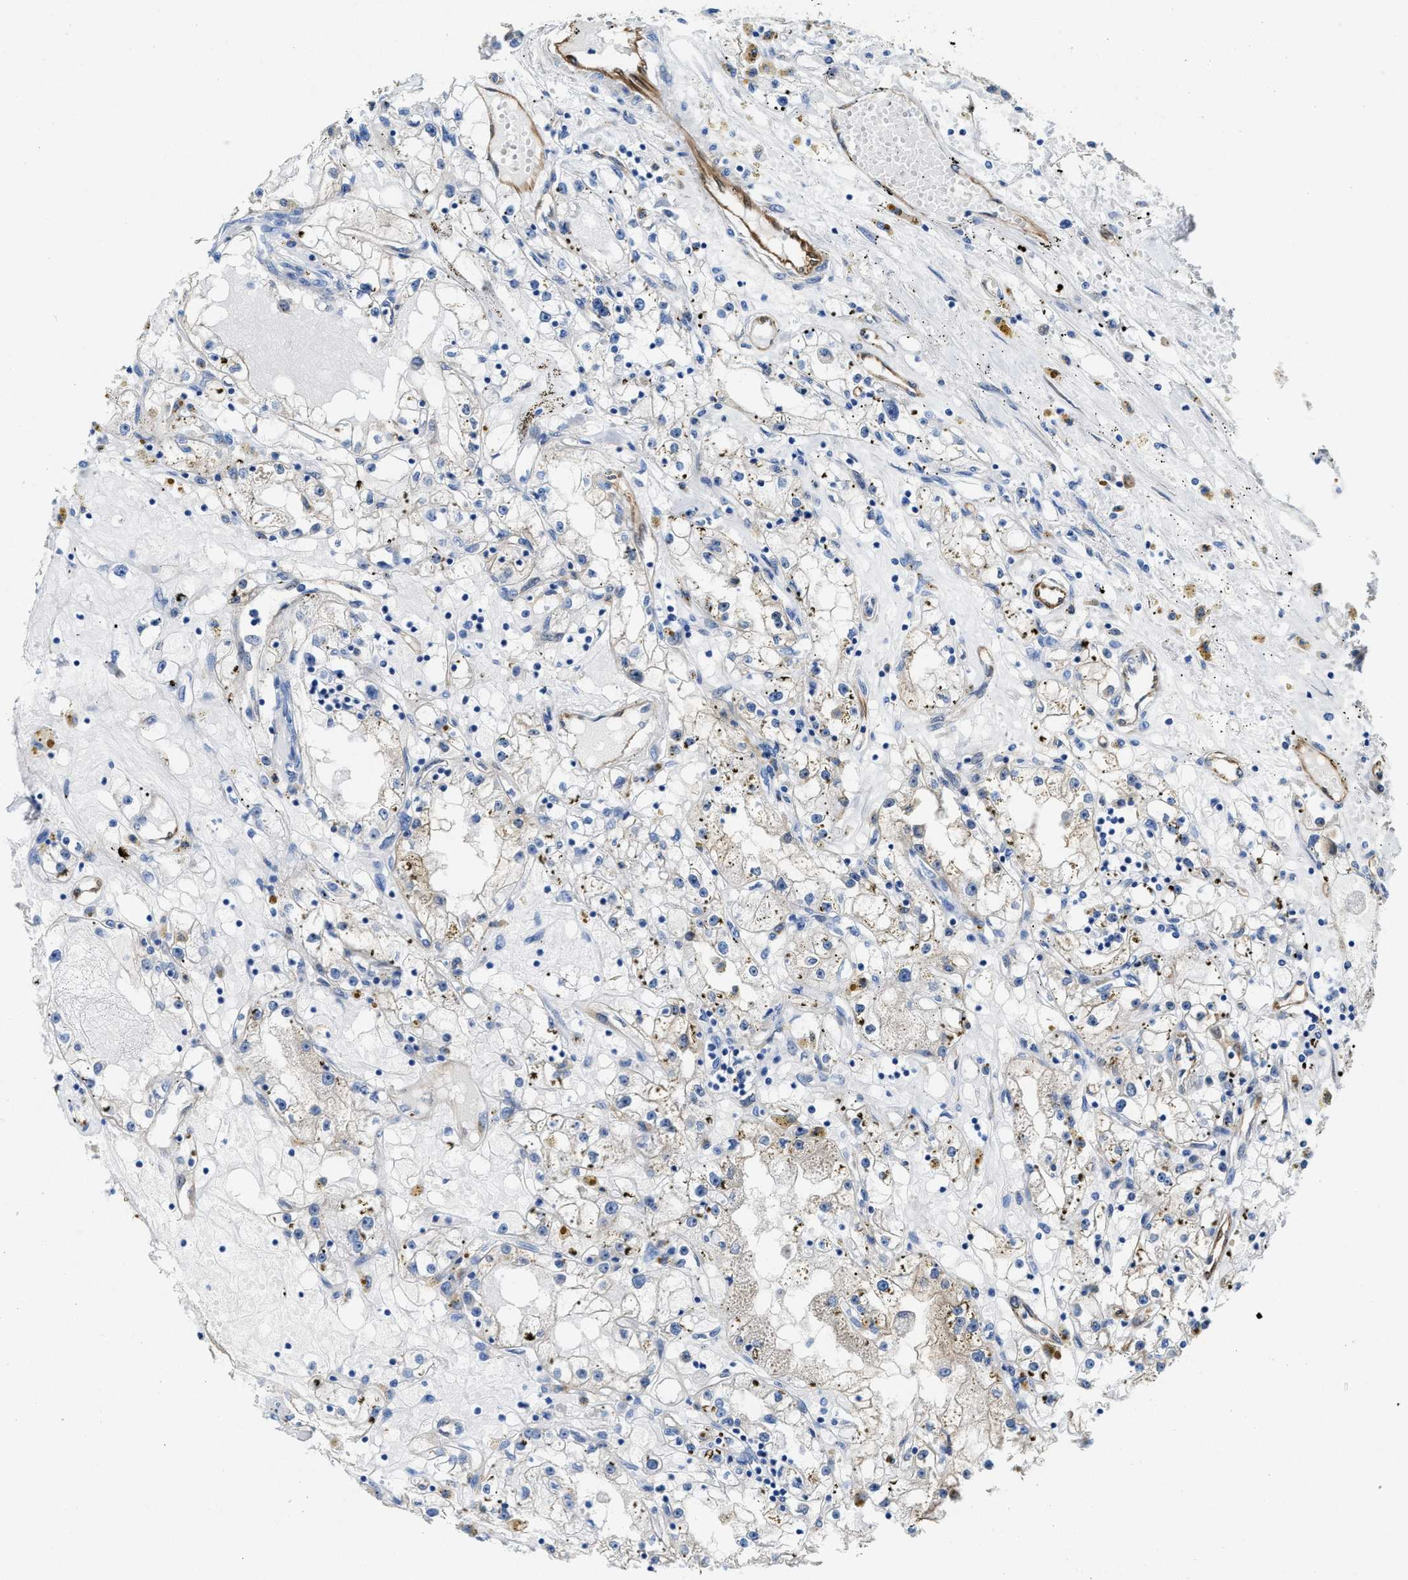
{"staining": {"intensity": "negative", "quantity": "none", "location": "none"}, "tissue": "renal cancer", "cell_type": "Tumor cells", "image_type": "cancer", "snomed": [{"axis": "morphology", "description": "Adenocarcinoma, NOS"}, {"axis": "topography", "description": "Kidney"}], "caption": "Renal adenocarcinoma was stained to show a protein in brown. There is no significant positivity in tumor cells.", "gene": "ASS1", "patient": {"sex": "male", "age": 56}}